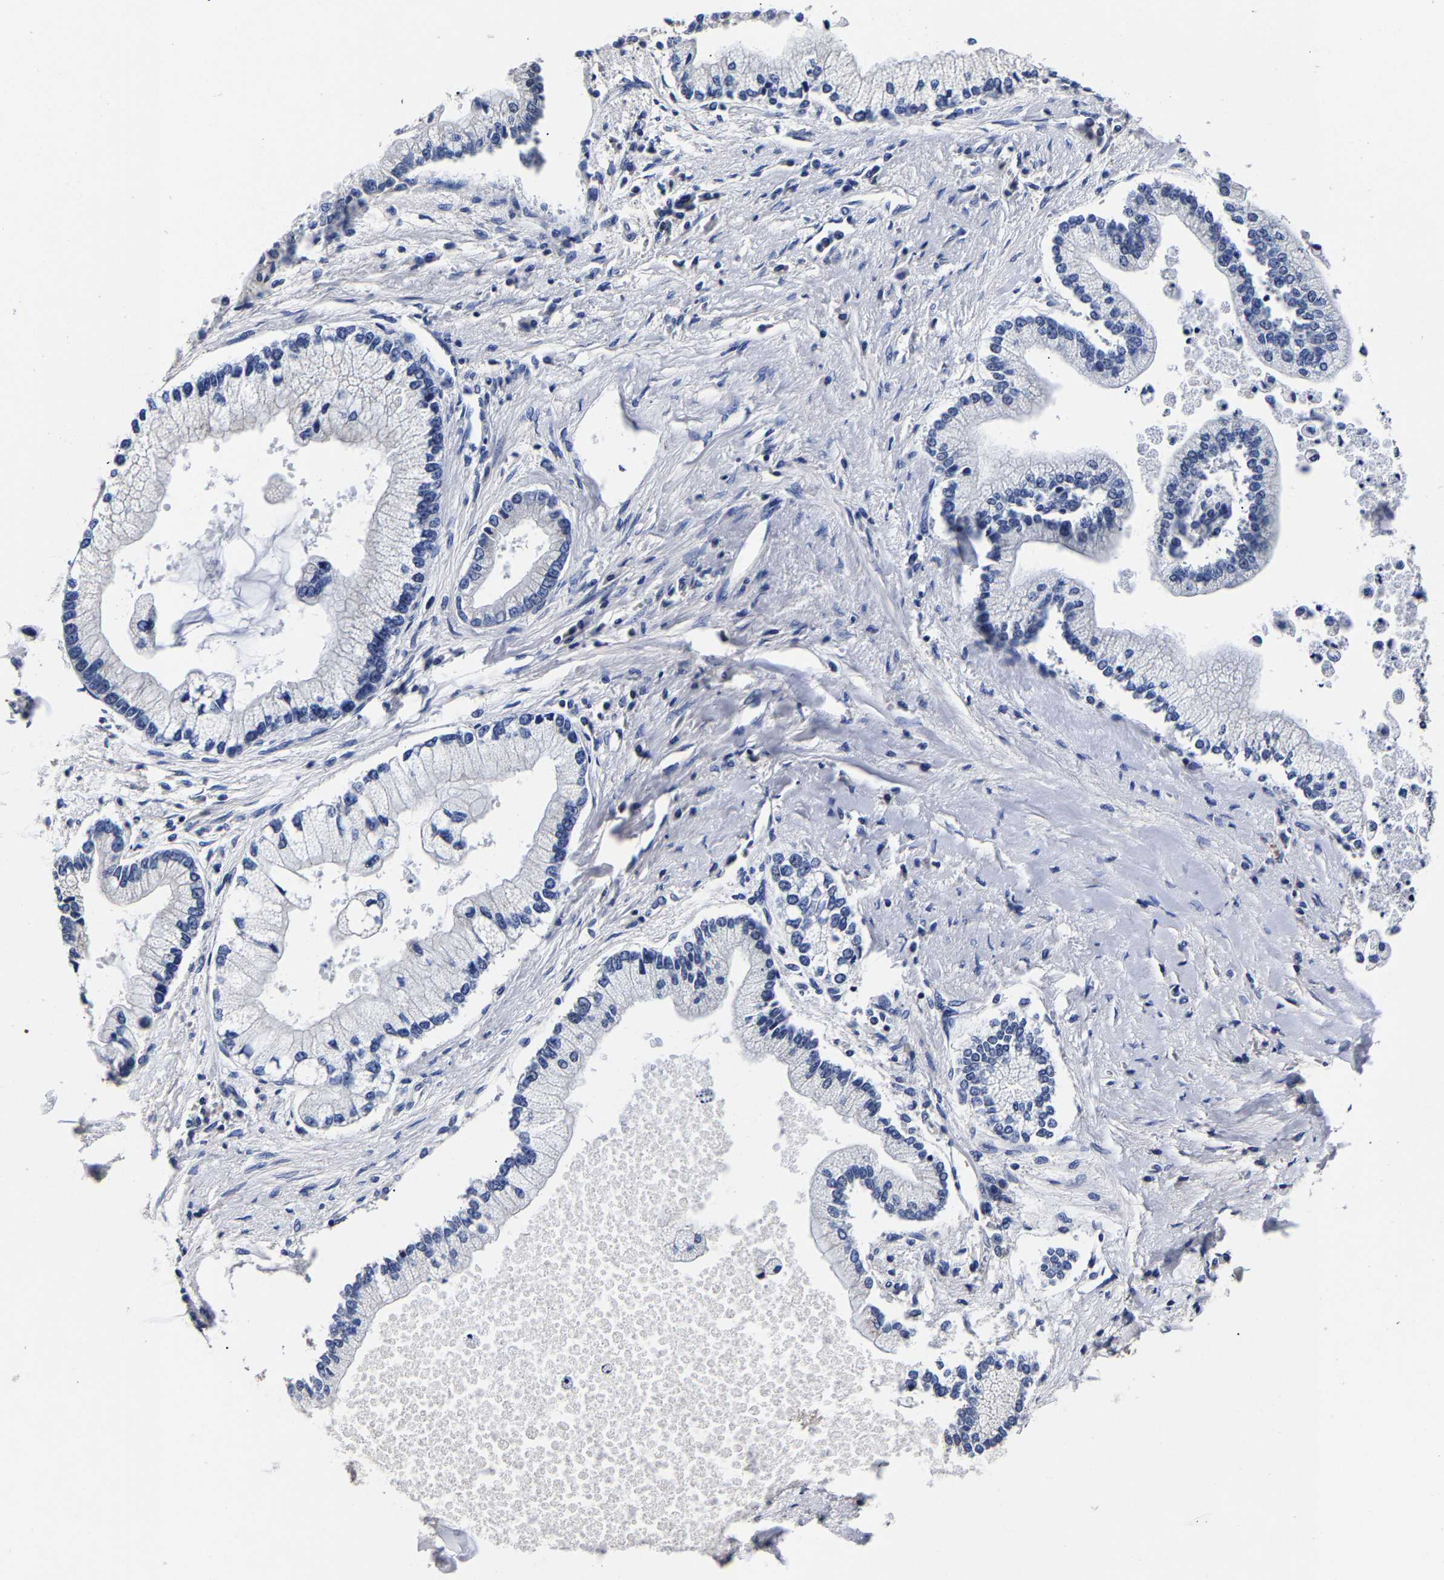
{"staining": {"intensity": "negative", "quantity": "none", "location": "none"}, "tissue": "liver cancer", "cell_type": "Tumor cells", "image_type": "cancer", "snomed": [{"axis": "morphology", "description": "Cholangiocarcinoma"}, {"axis": "topography", "description": "Liver"}], "caption": "Immunohistochemistry of liver cancer (cholangiocarcinoma) displays no positivity in tumor cells.", "gene": "AKAP4", "patient": {"sex": "male", "age": 50}}